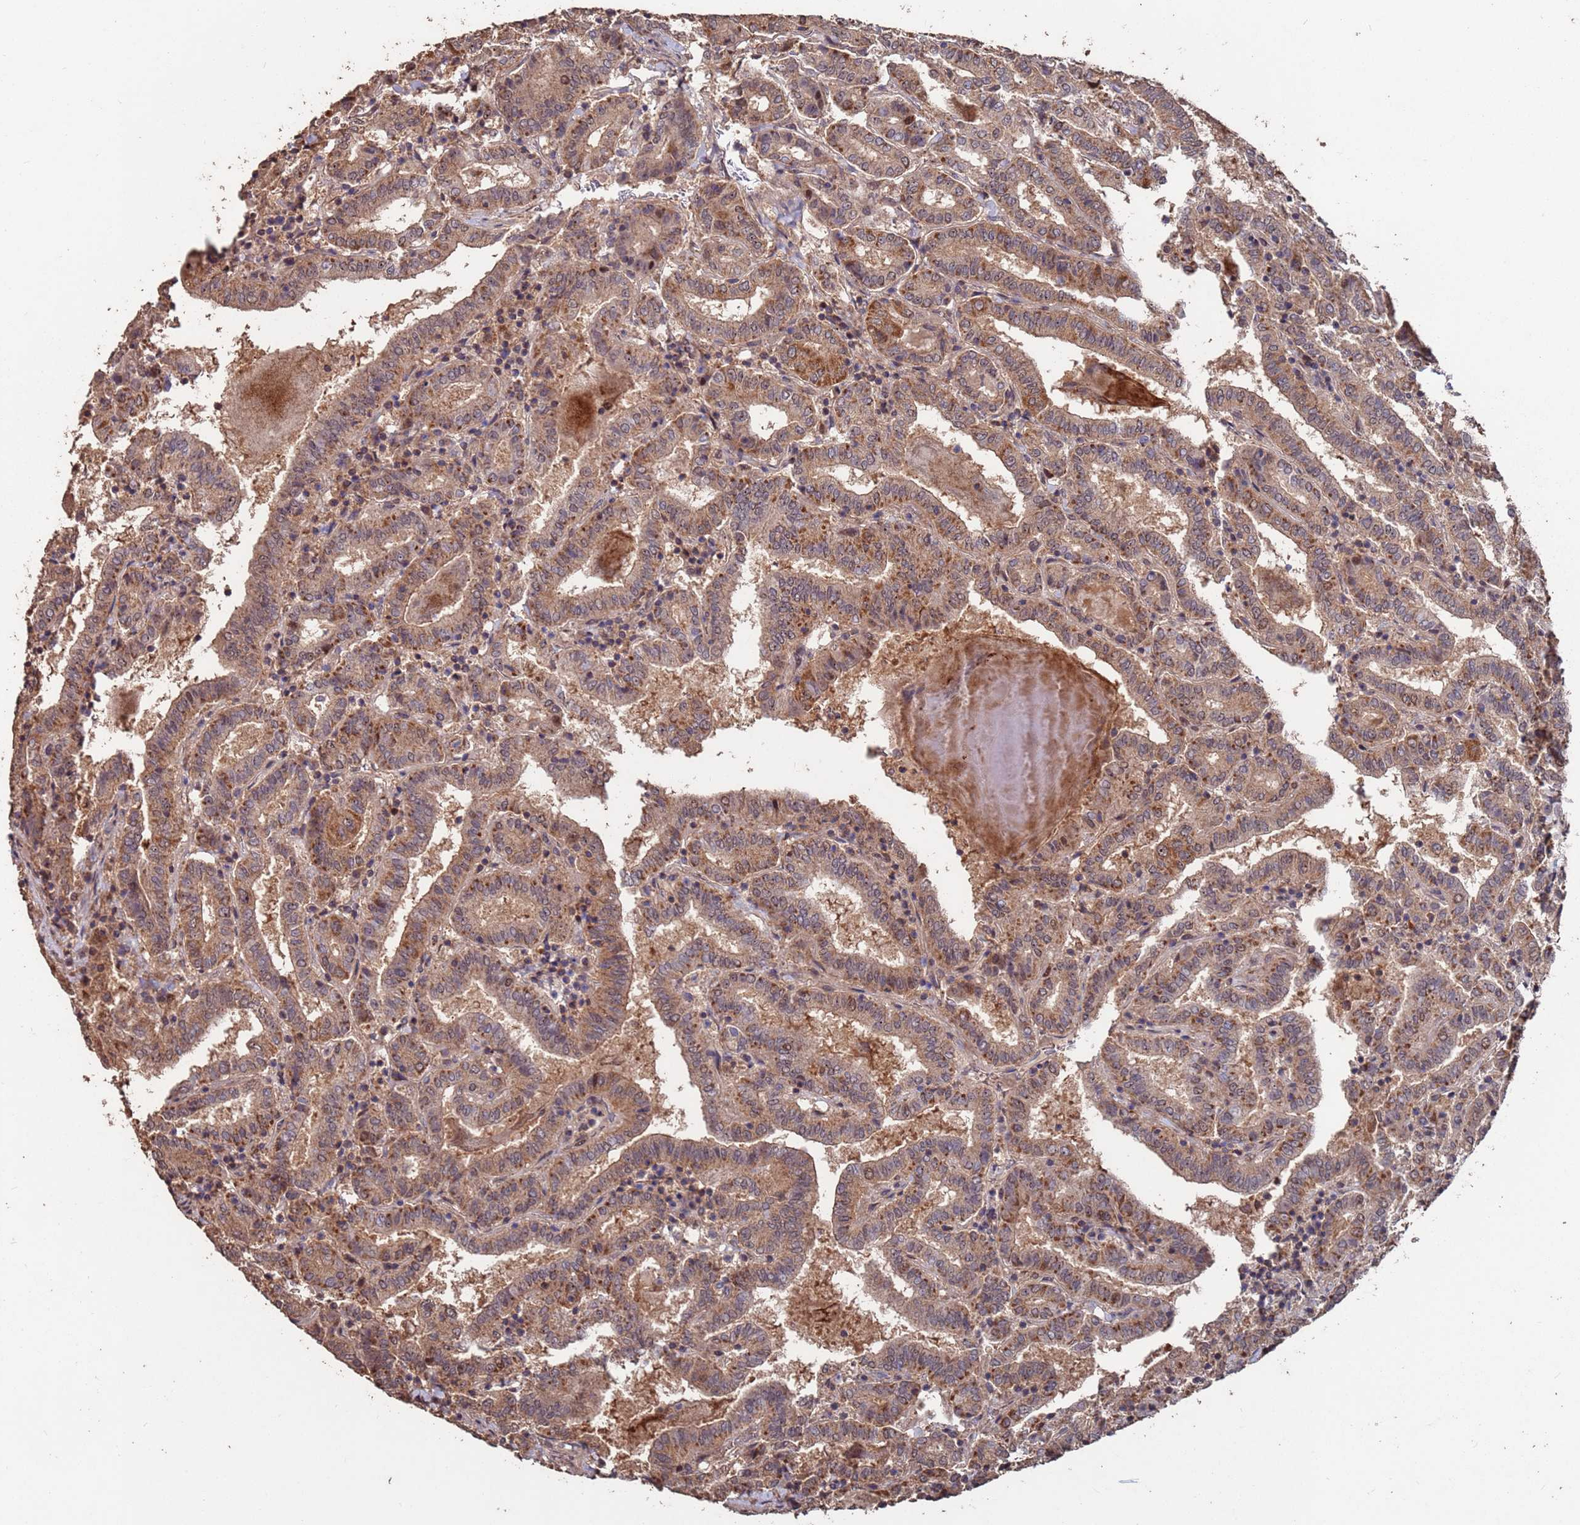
{"staining": {"intensity": "moderate", "quantity": ">75%", "location": "cytoplasmic/membranous"}, "tissue": "thyroid cancer", "cell_type": "Tumor cells", "image_type": "cancer", "snomed": [{"axis": "morphology", "description": "Papillary adenocarcinoma, NOS"}, {"axis": "topography", "description": "Thyroid gland"}], "caption": "Immunohistochemical staining of papillary adenocarcinoma (thyroid) shows medium levels of moderate cytoplasmic/membranous positivity in about >75% of tumor cells.", "gene": "PRR7", "patient": {"sex": "female", "age": 72}}